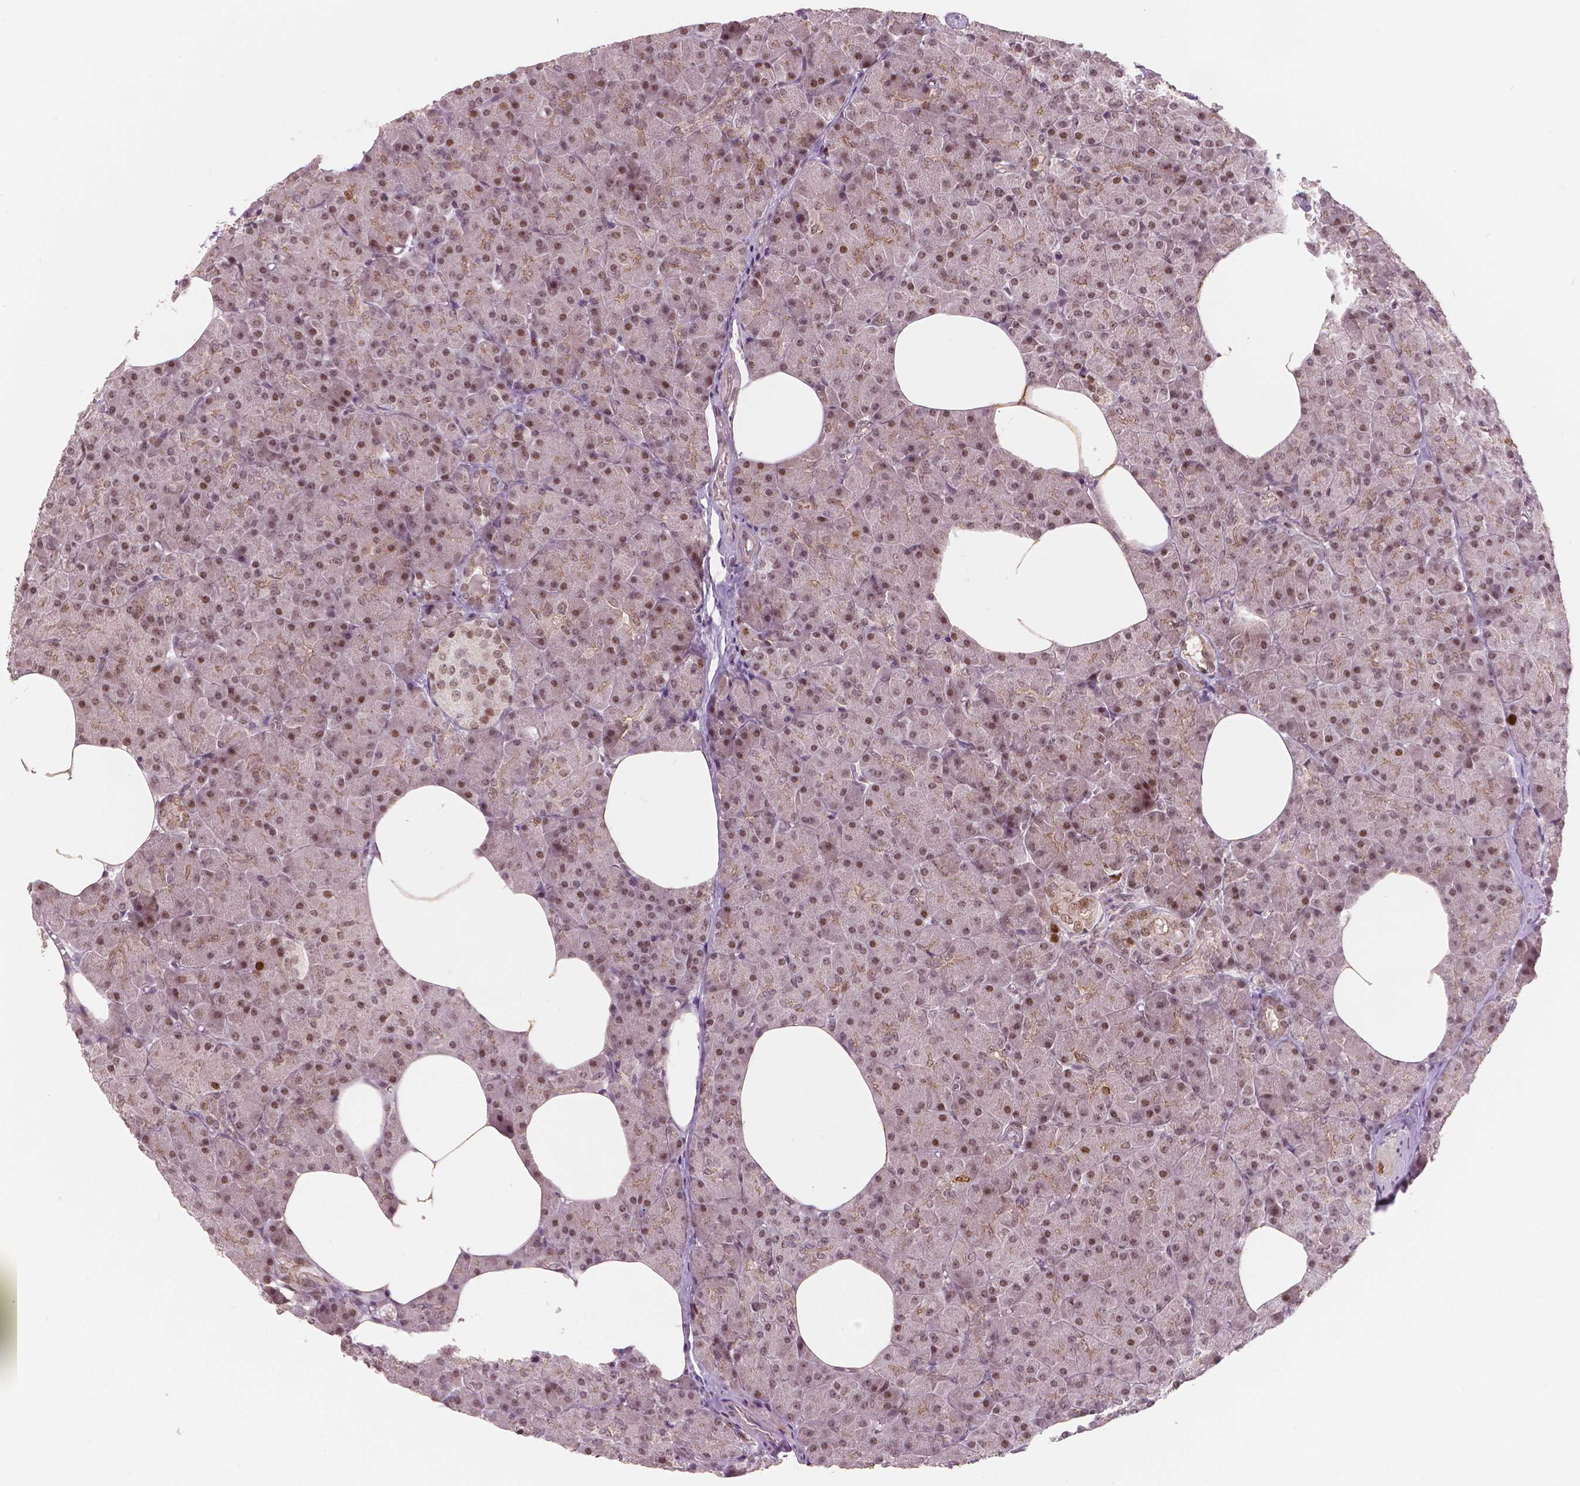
{"staining": {"intensity": "moderate", "quantity": ">75%", "location": "cytoplasmic/membranous,nuclear"}, "tissue": "pancreas", "cell_type": "Exocrine glandular cells", "image_type": "normal", "snomed": [{"axis": "morphology", "description": "Normal tissue, NOS"}, {"axis": "topography", "description": "Pancreas"}], "caption": "Immunohistochemistry micrograph of unremarkable pancreas stained for a protein (brown), which demonstrates medium levels of moderate cytoplasmic/membranous,nuclear staining in about >75% of exocrine glandular cells.", "gene": "NSD2", "patient": {"sex": "female", "age": 45}}